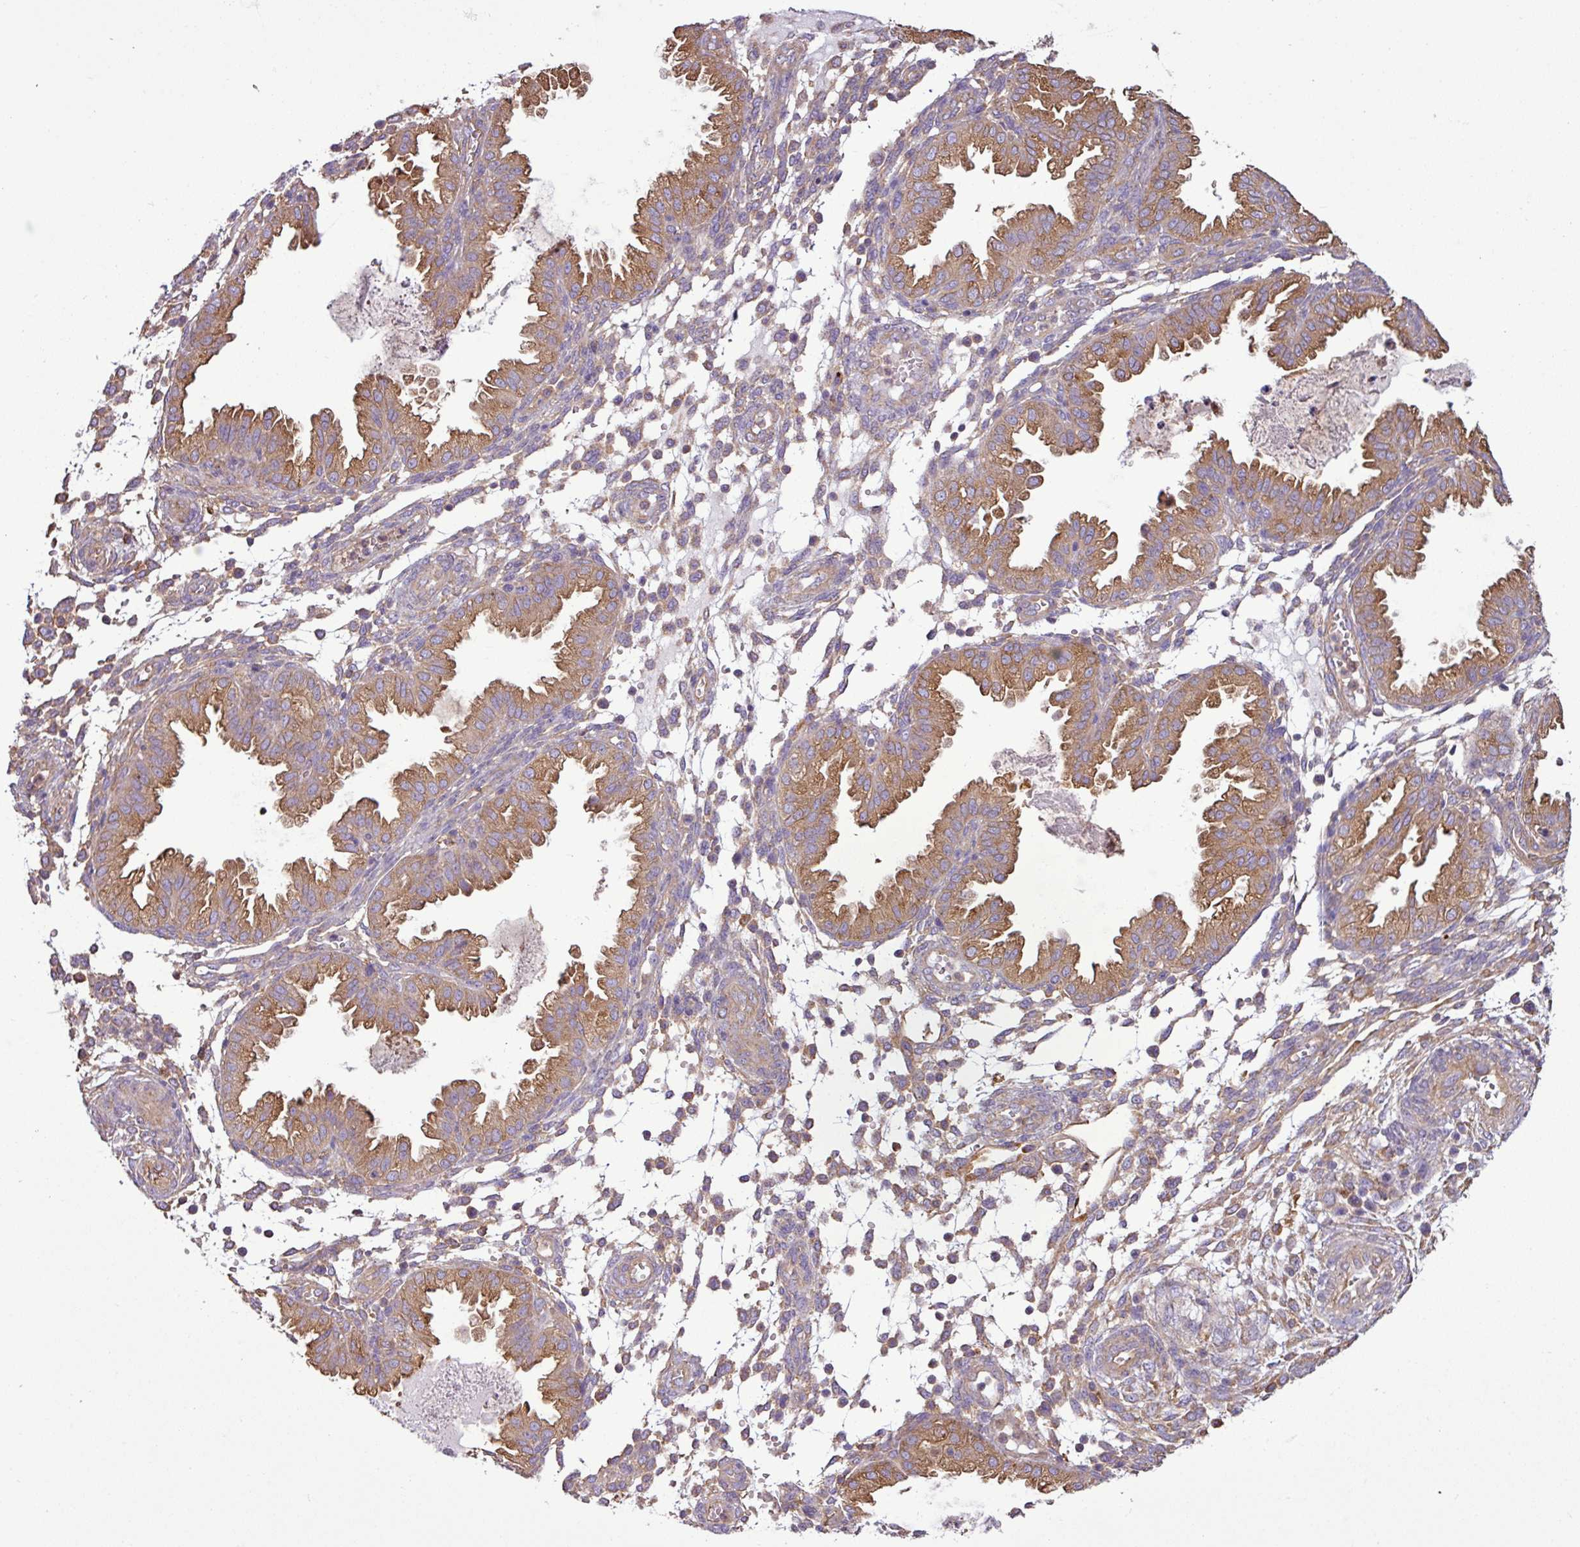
{"staining": {"intensity": "negative", "quantity": "none", "location": "none"}, "tissue": "endometrium", "cell_type": "Cells in endometrial stroma", "image_type": "normal", "snomed": [{"axis": "morphology", "description": "Normal tissue, NOS"}, {"axis": "topography", "description": "Endometrium"}], "caption": "There is no significant expression in cells in endometrial stroma of endometrium. (Brightfield microscopy of DAB (3,3'-diaminobenzidine) immunohistochemistry at high magnification).", "gene": "PACSIN2", "patient": {"sex": "female", "age": 33}}